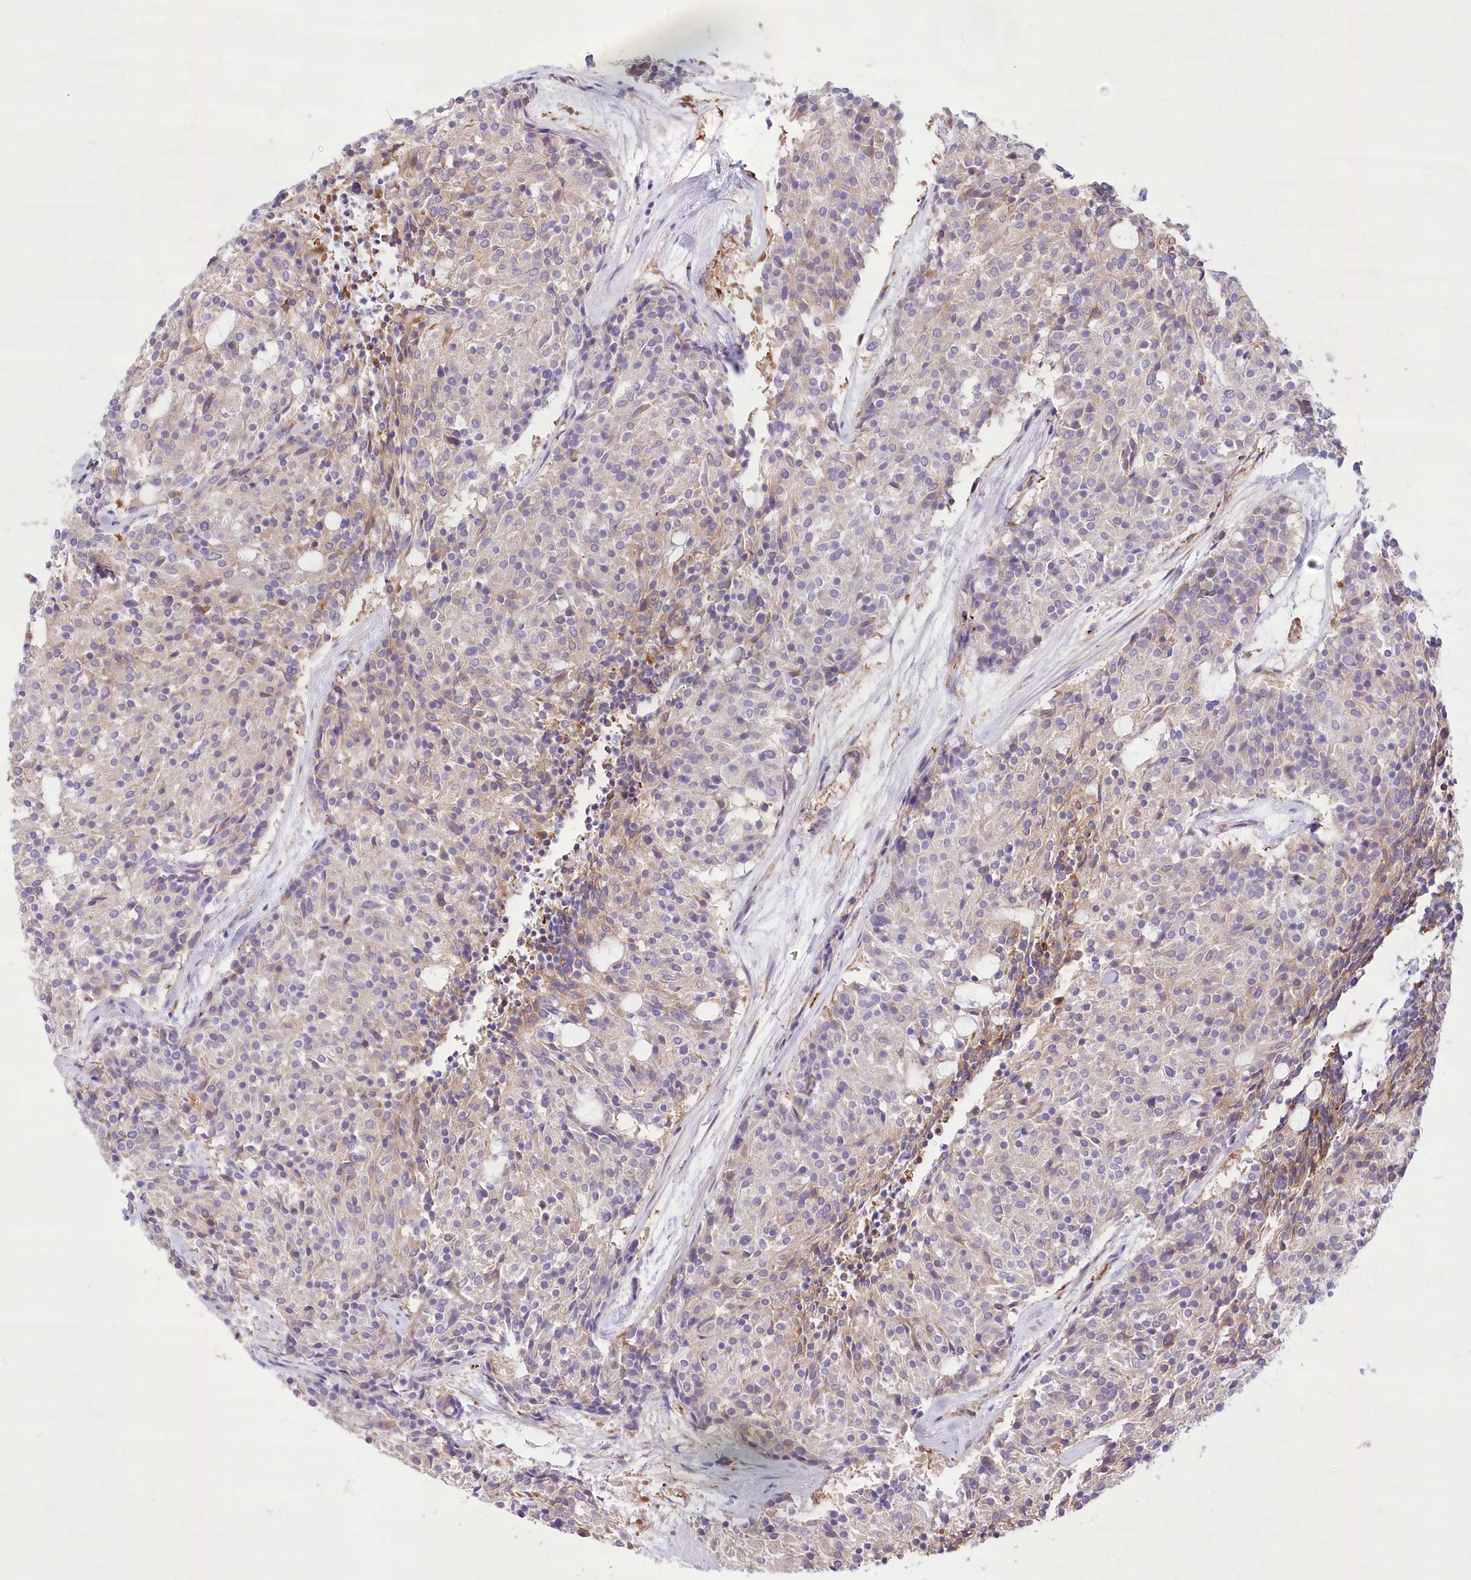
{"staining": {"intensity": "negative", "quantity": "none", "location": "none"}, "tissue": "carcinoid", "cell_type": "Tumor cells", "image_type": "cancer", "snomed": [{"axis": "morphology", "description": "Carcinoid, malignant, NOS"}, {"axis": "topography", "description": "Pancreas"}], "caption": "High power microscopy photomicrograph of an IHC image of carcinoid, revealing no significant staining in tumor cells.", "gene": "ANGPTL3", "patient": {"sex": "female", "age": 54}}